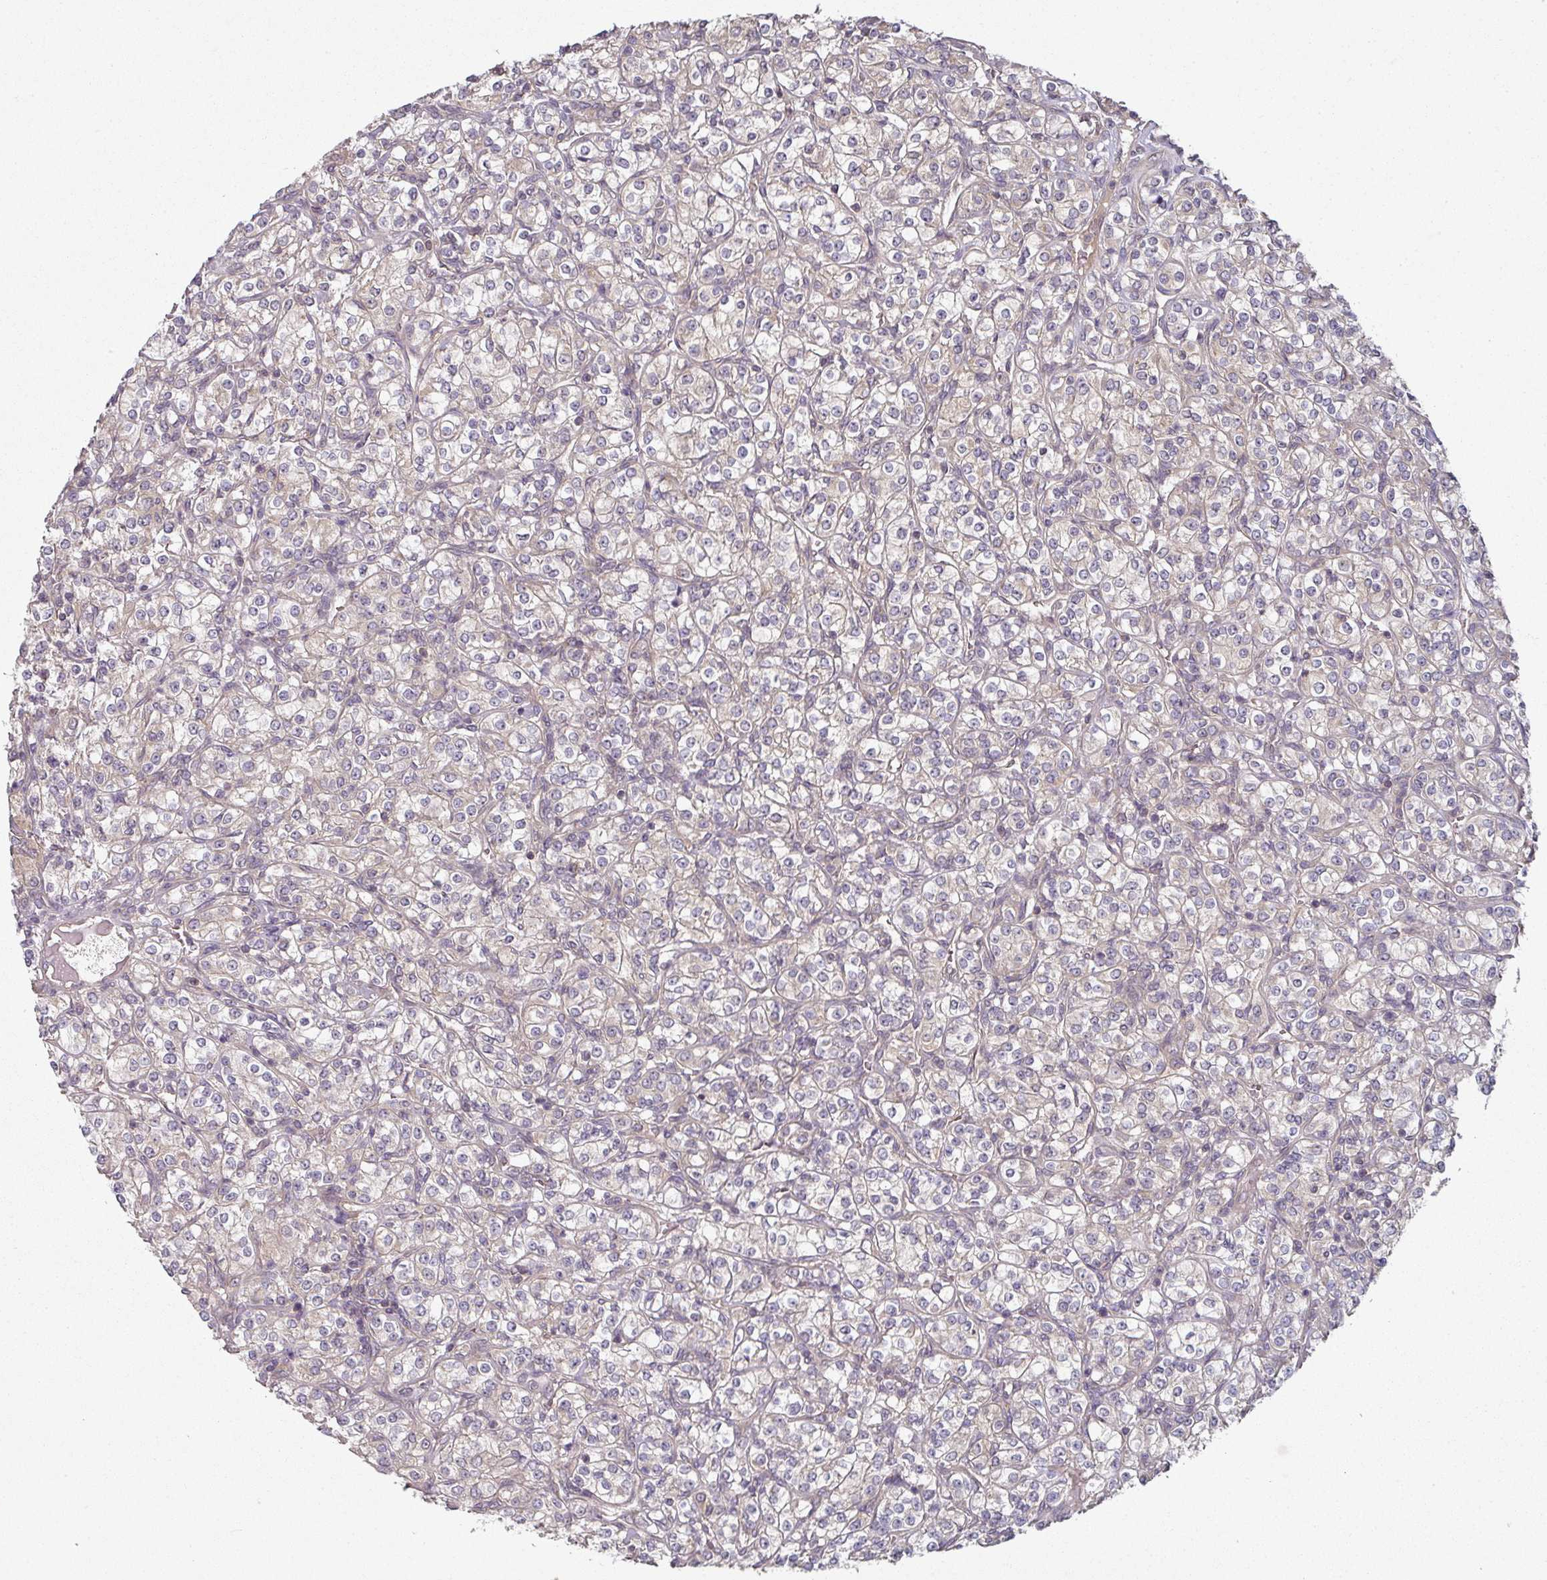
{"staining": {"intensity": "weak", "quantity": "<25%", "location": "cytoplasmic/membranous"}, "tissue": "renal cancer", "cell_type": "Tumor cells", "image_type": "cancer", "snomed": [{"axis": "morphology", "description": "Adenocarcinoma, NOS"}, {"axis": "topography", "description": "Kidney"}], "caption": "Renal cancer (adenocarcinoma) stained for a protein using immunohistochemistry (IHC) reveals no staining tumor cells.", "gene": "MAP2K2", "patient": {"sex": "male", "age": 77}}